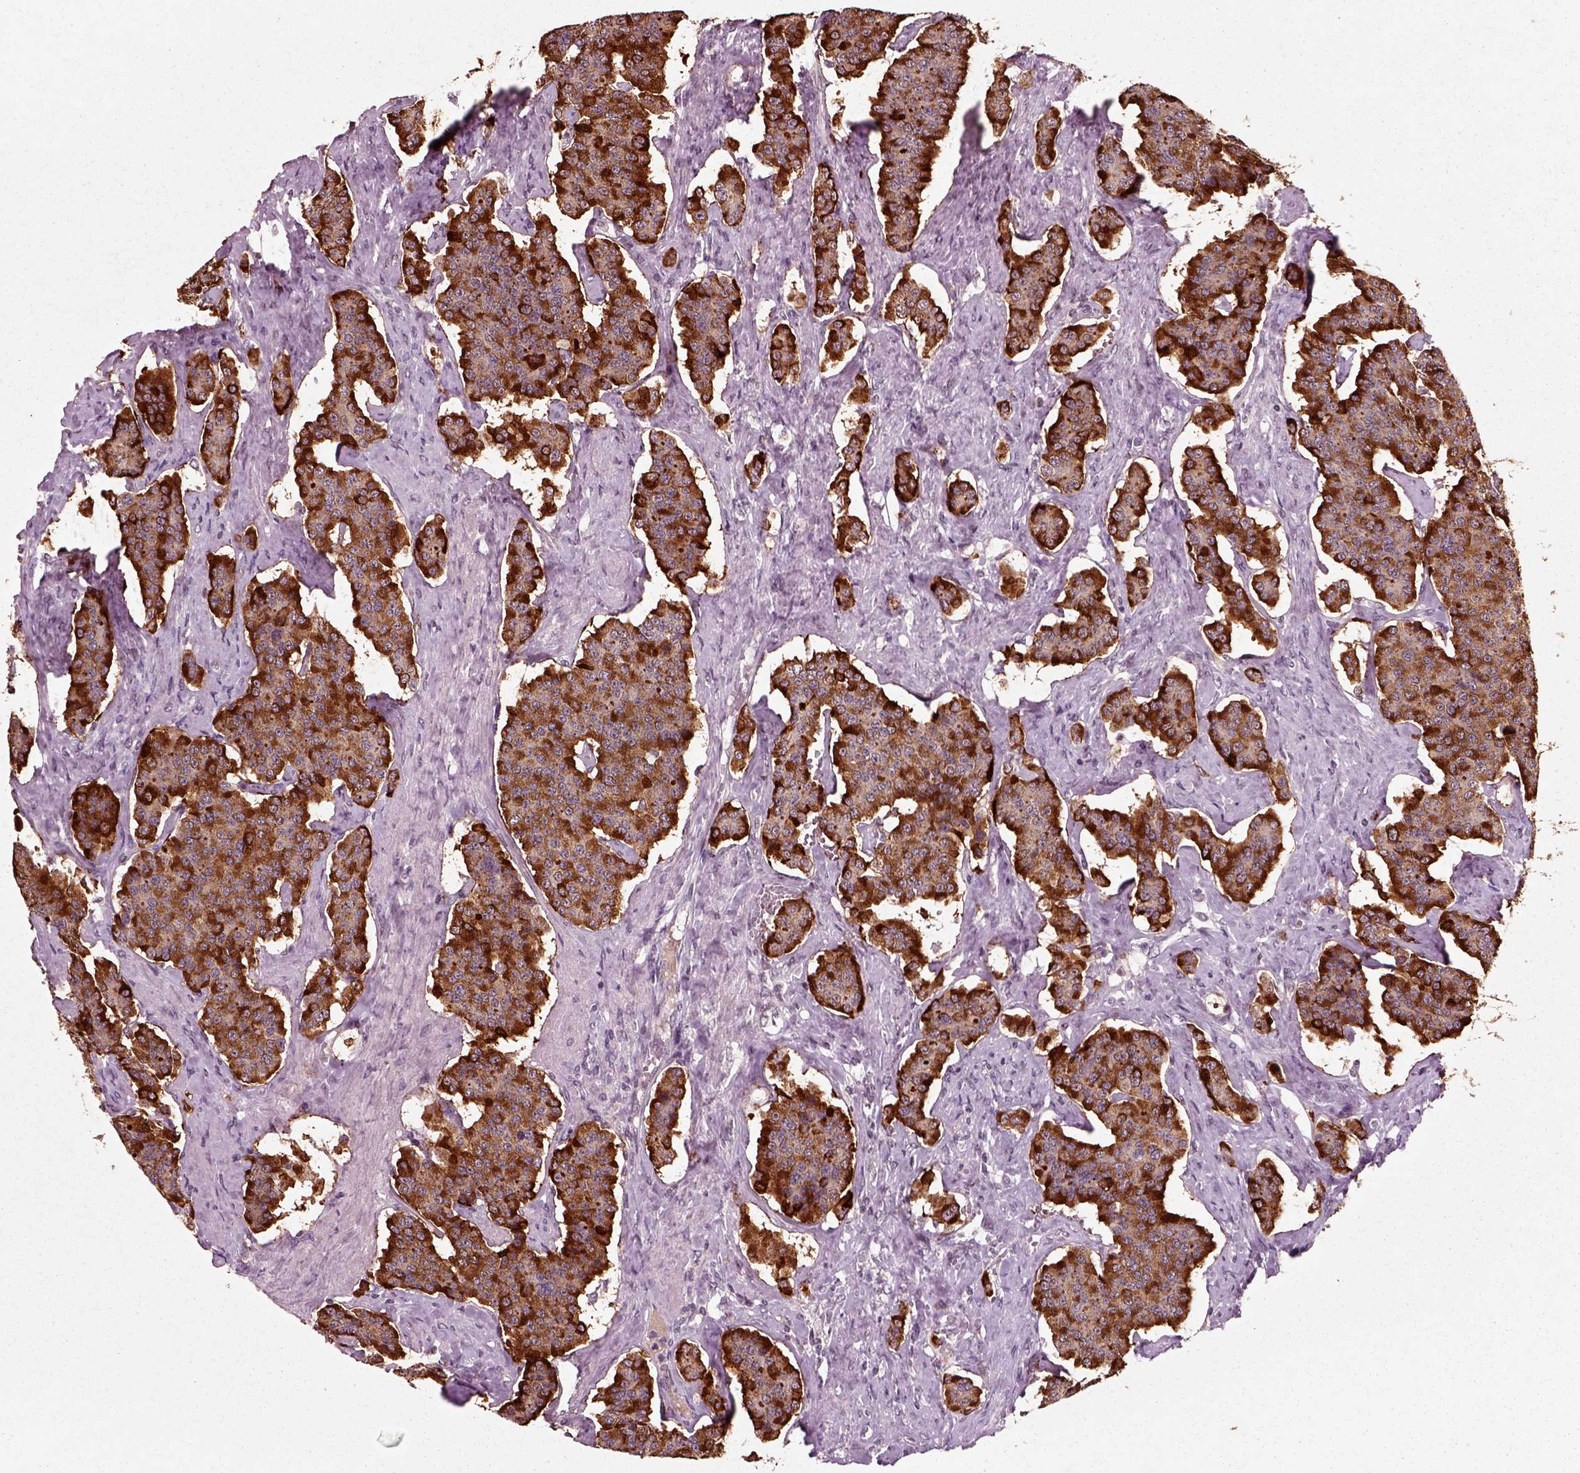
{"staining": {"intensity": "strong", "quantity": ">75%", "location": "cytoplasmic/membranous"}, "tissue": "carcinoid", "cell_type": "Tumor cells", "image_type": "cancer", "snomed": [{"axis": "morphology", "description": "Carcinoid, malignant, NOS"}, {"axis": "topography", "description": "Small intestine"}], "caption": "Protein staining of carcinoid tissue exhibits strong cytoplasmic/membranous positivity in approximately >75% of tumor cells. The staining was performed using DAB (3,3'-diaminobenzidine) to visualize the protein expression in brown, while the nuclei were stained in blue with hematoxylin (Magnification: 20x).", "gene": "CHGB", "patient": {"sex": "female", "age": 58}}